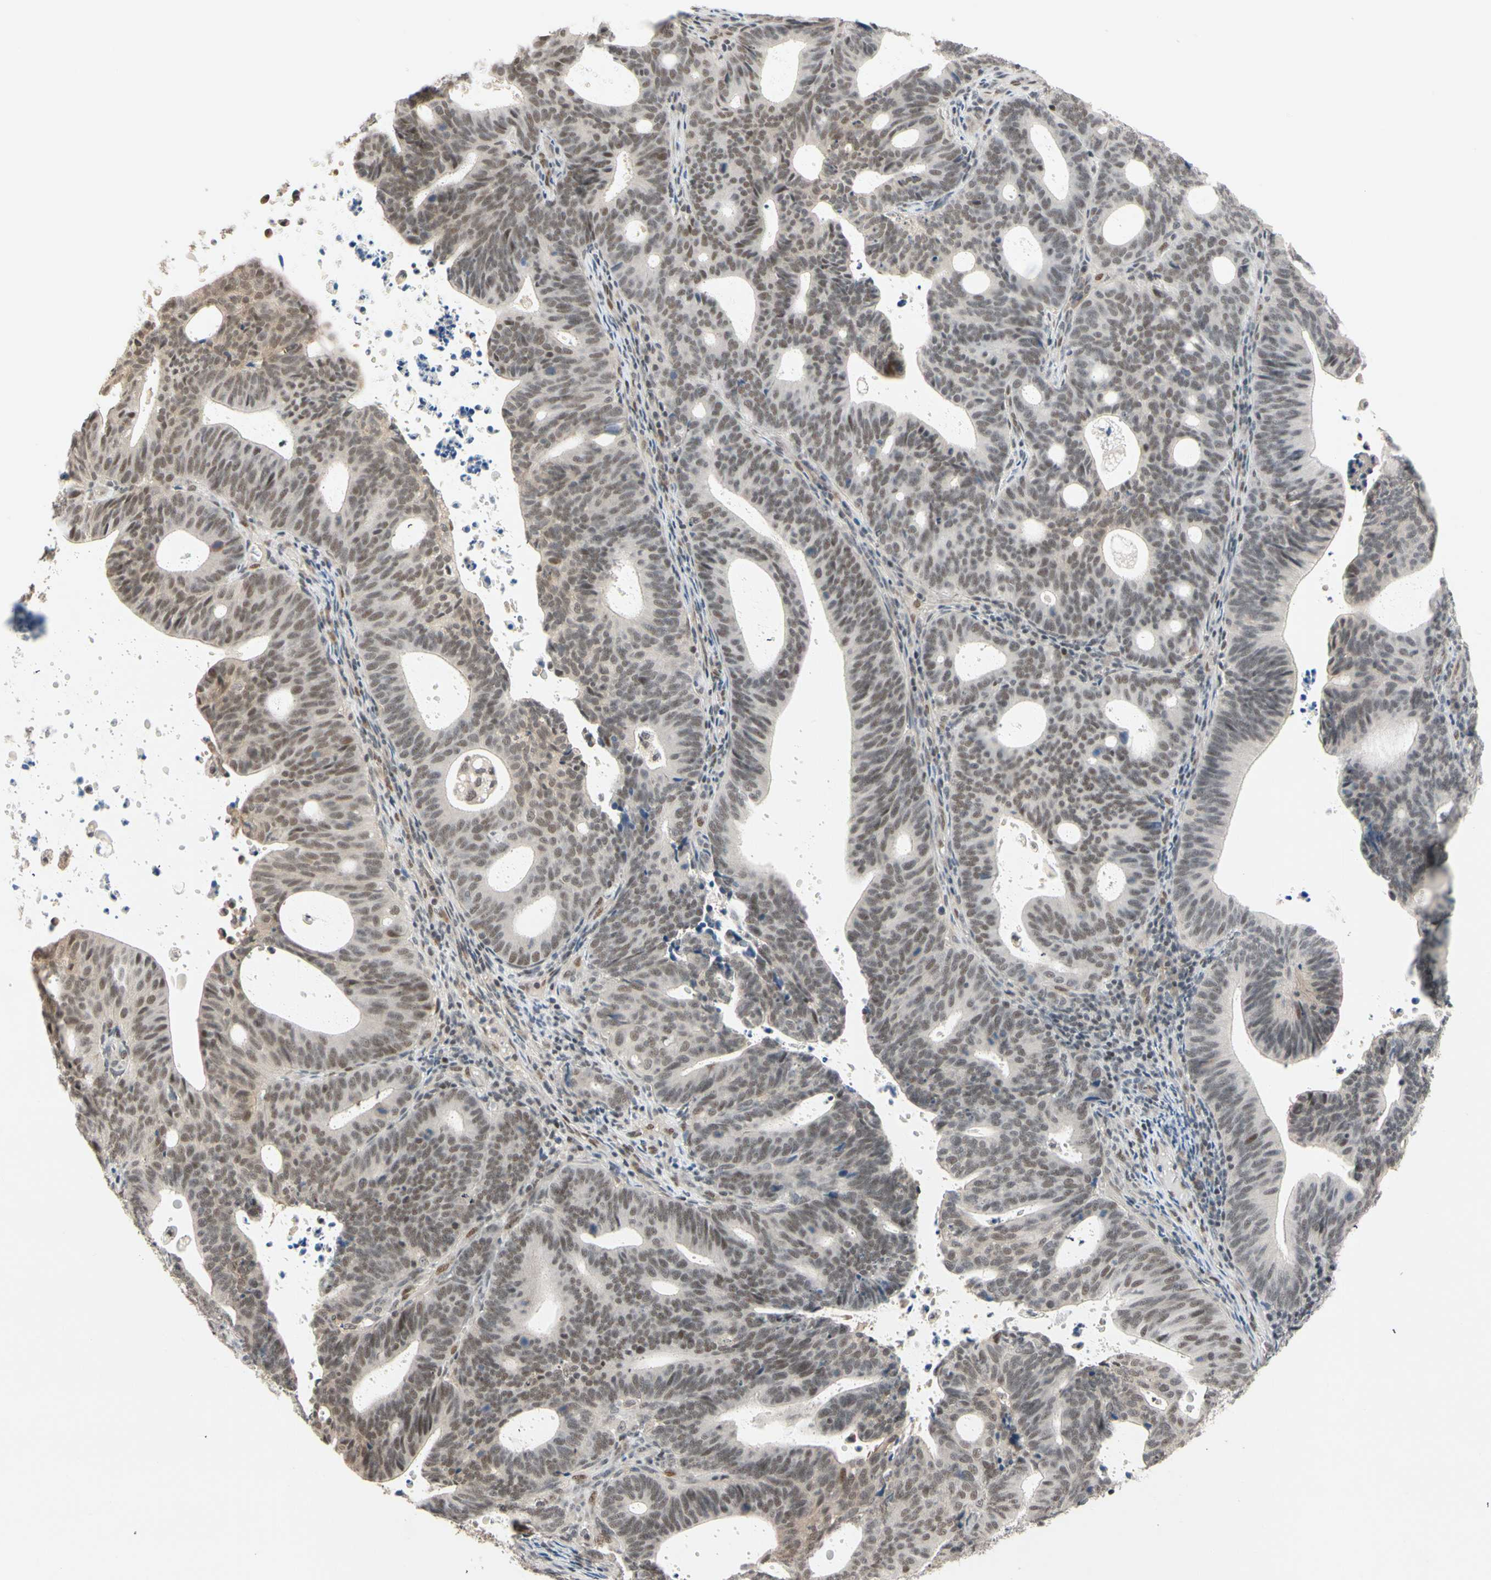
{"staining": {"intensity": "weak", "quantity": ">75%", "location": "nuclear"}, "tissue": "endometrial cancer", "cell_type": "Tumor cells", "image_type": "cancer", "snomed": [{"axis": "morphology", "description": "Adenocarcinoma, NOS"}, {"axis": "topography", "description": "Uterus"}], "caption": "Protein analysis of adenocarcinoma (endometrial) tissue shows weak nuclear positivity in about >75% of tumor cells.", "gene": "TAF4", "patient": {"sex": "female", "age": 83}}